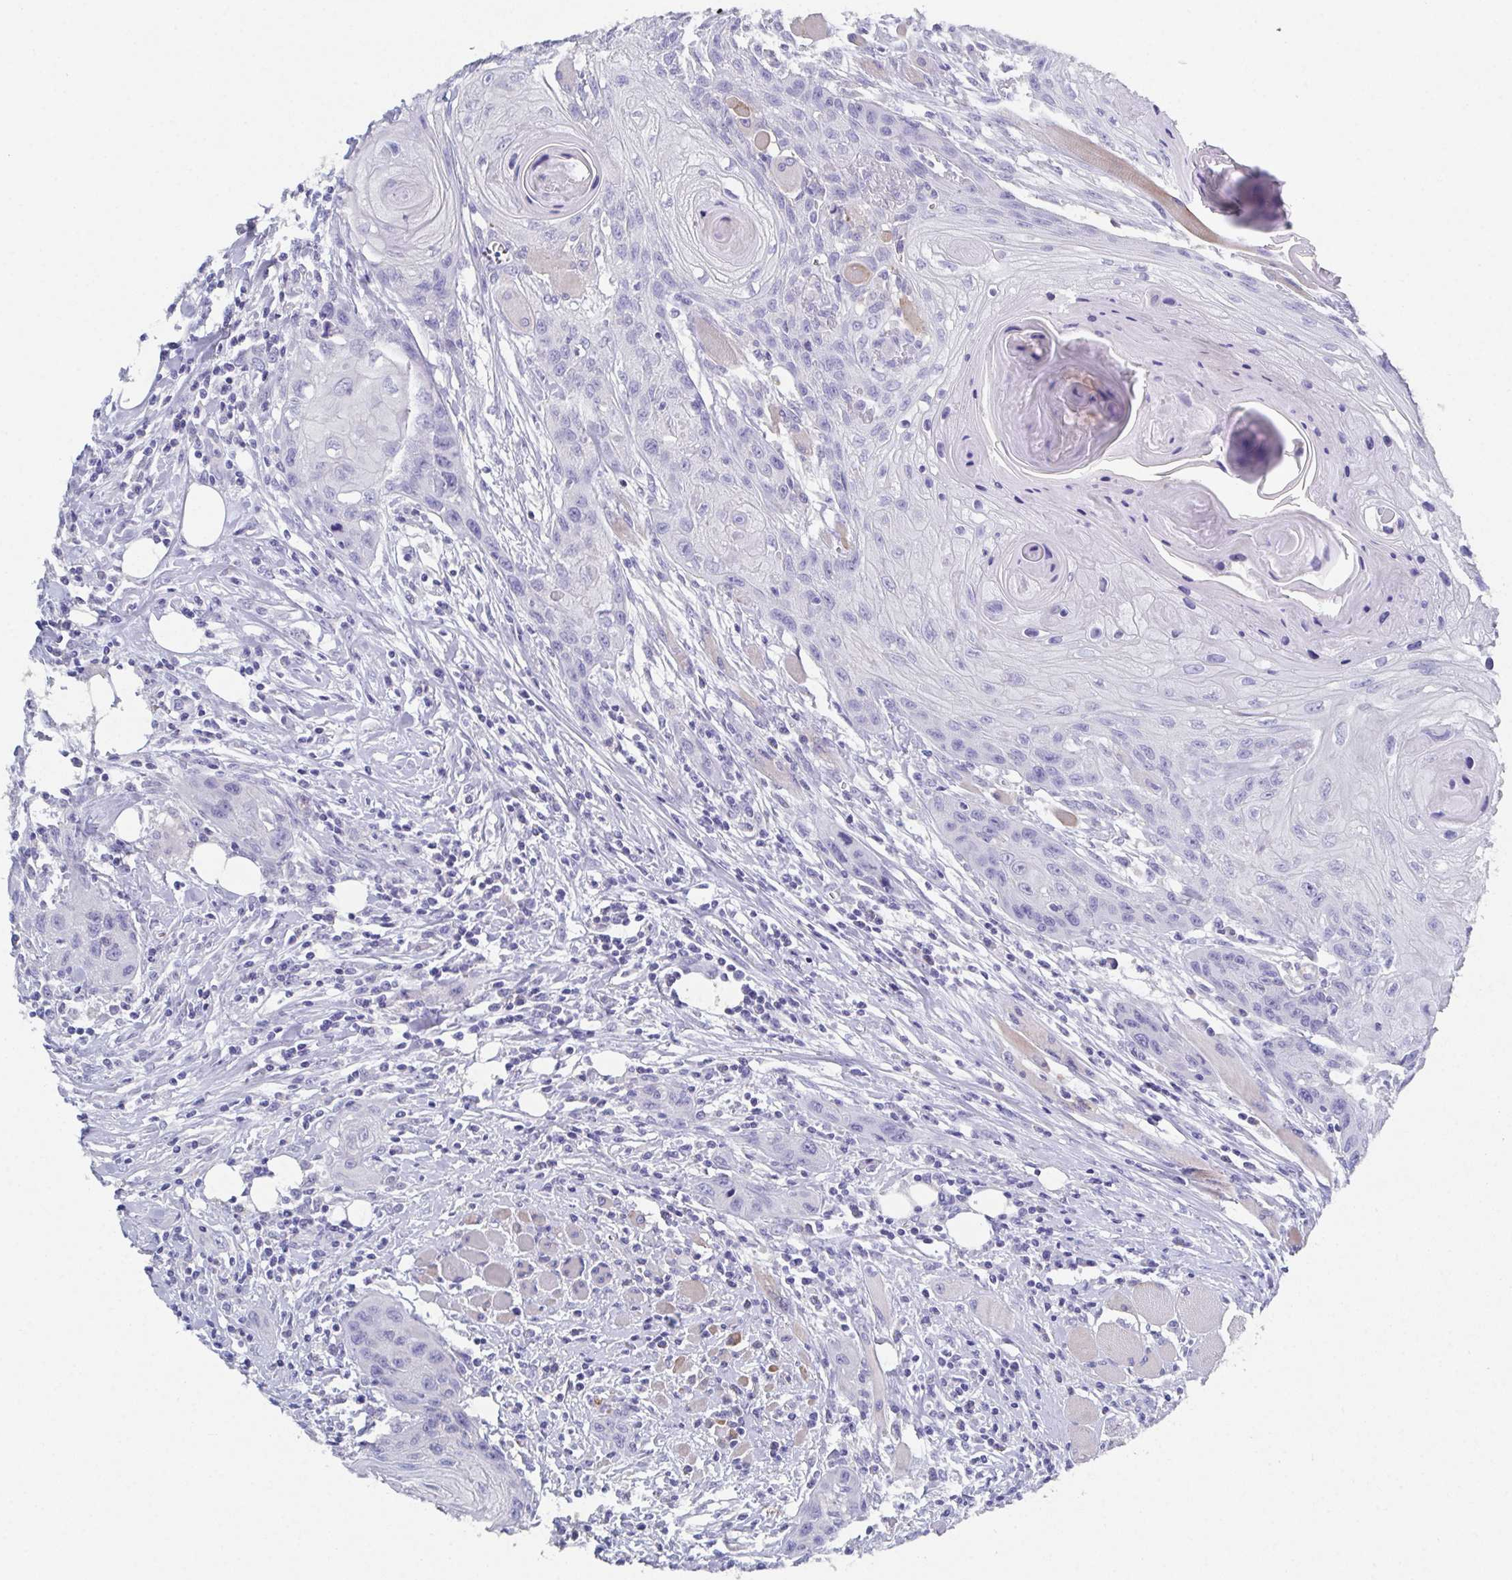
{"staining": {"intensity": "negative", "quantity": "none", "location": "none"}, "tissue": "head and neck cancer", "cell_type": "Tumor cells", "image_type": "cancer", "snomed": [{"axis": "morphology", "description": "Squamous cell carcinoma, NOS"}, {"axis": "topography", "description": "Oral tissue"}, {"axis": "topography", "description": "Head-Neck"}], "caption": "High magnification brightfield microscopy of head and neck cancer (squamous cell carcinoma) stained with DAB (brown) and counterstained with hematoxylin (blue): tumor cells show no significant expression.", "gene": "SSC4D", "patient": {"sex": "male", "age": 58}}